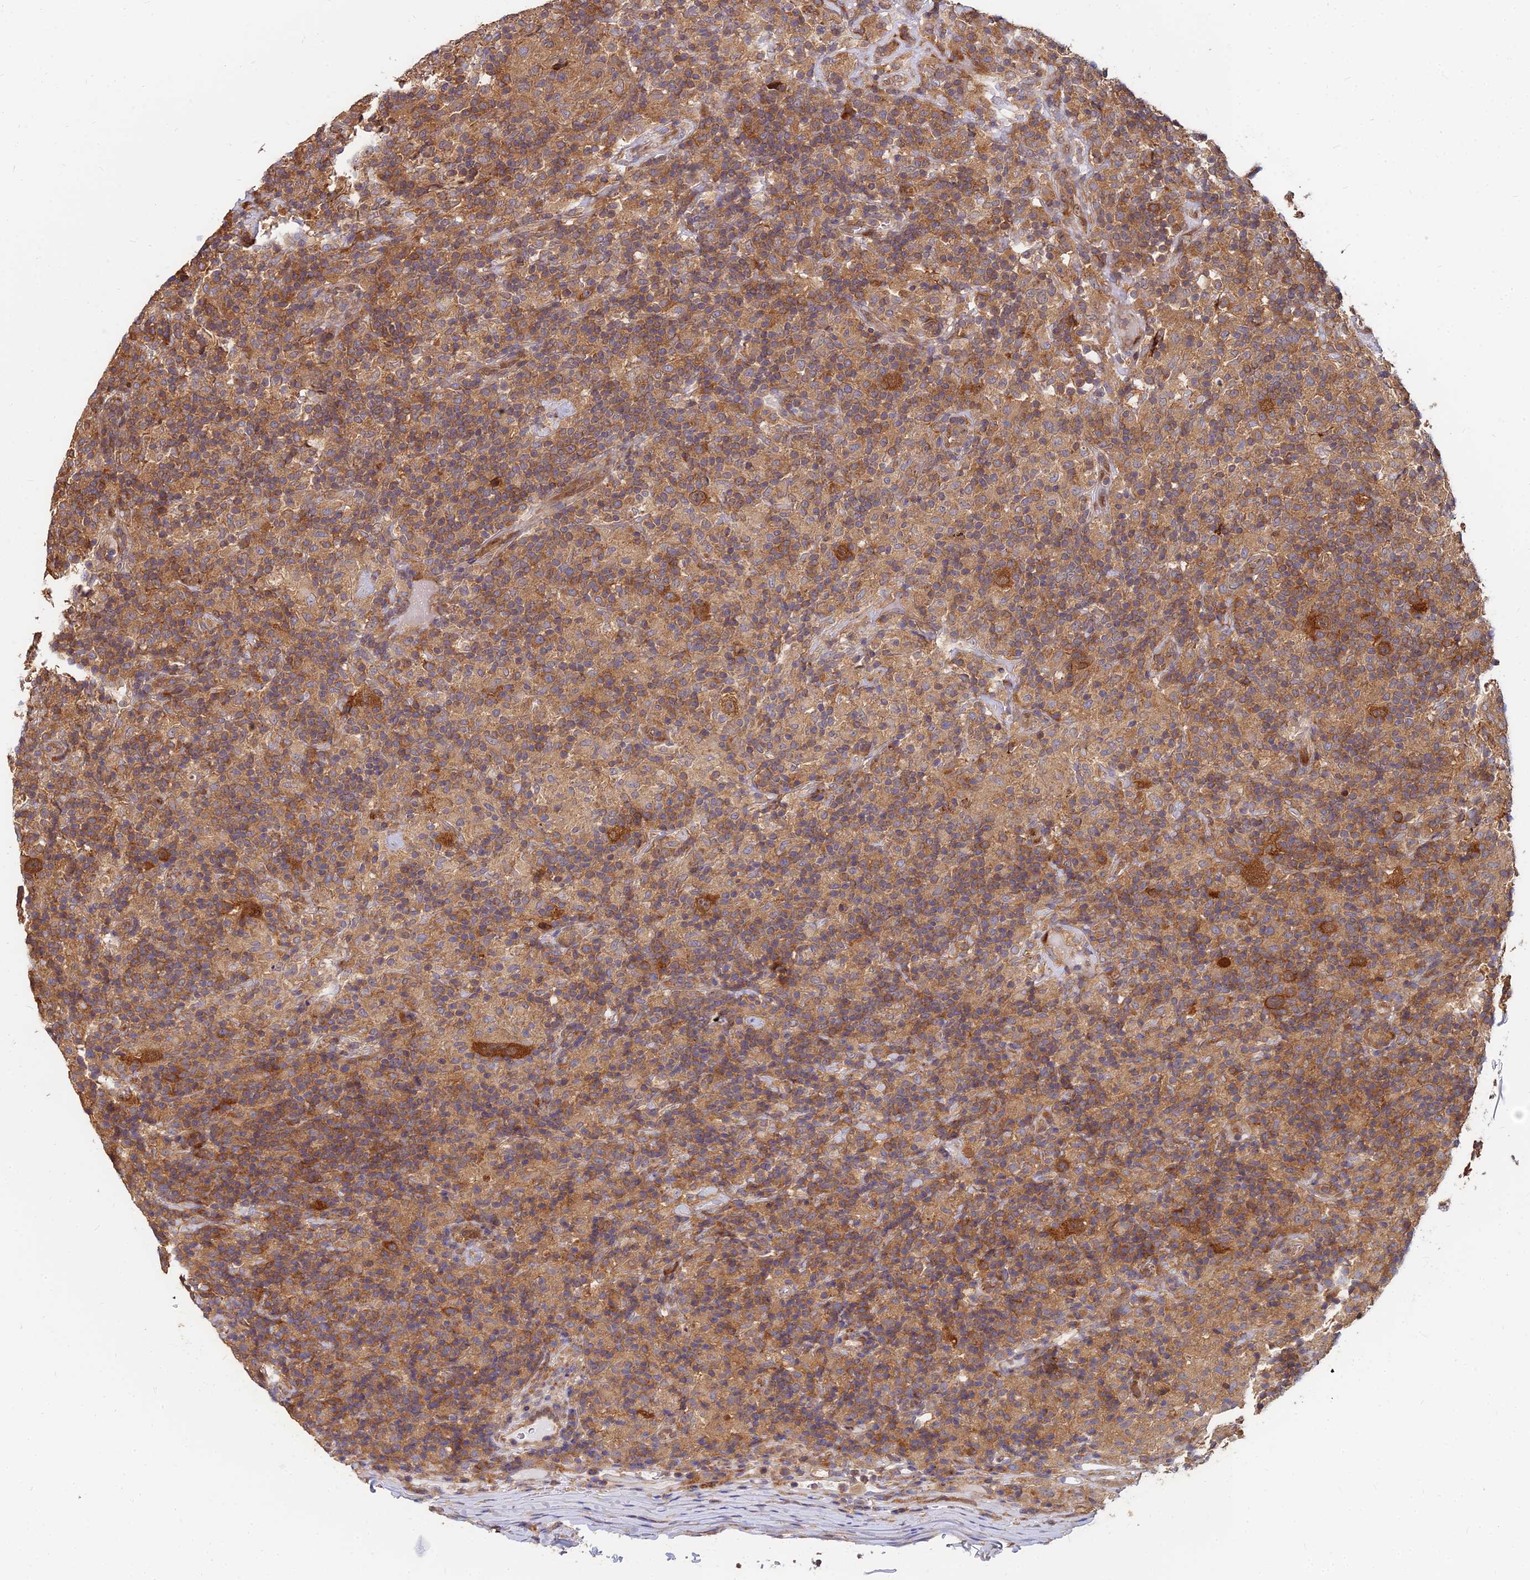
{"staining": {"intensity": "strong", "quantity": ">75%", "location": "cytoplasmic/membranous"}, "tissue": "lymphoma", "cell_type": "Tumor cells", "image_type": "cancer", "snomed": [{"axis": "morphology", "description": "Hodgkin's disease, NOS"}, {"axis": "topography", "description": "Lymph node"}], "caption": "Brown immunohistochemical staining in lymphoma demonstrates strong cytoplasmic/membranous staining in approximately >75% of tumor cells. (Brightfield microscopy of DAB IHC at high magnification).", "gene": "CCT6B", "patient": {"sex": "male", "age": 70}}